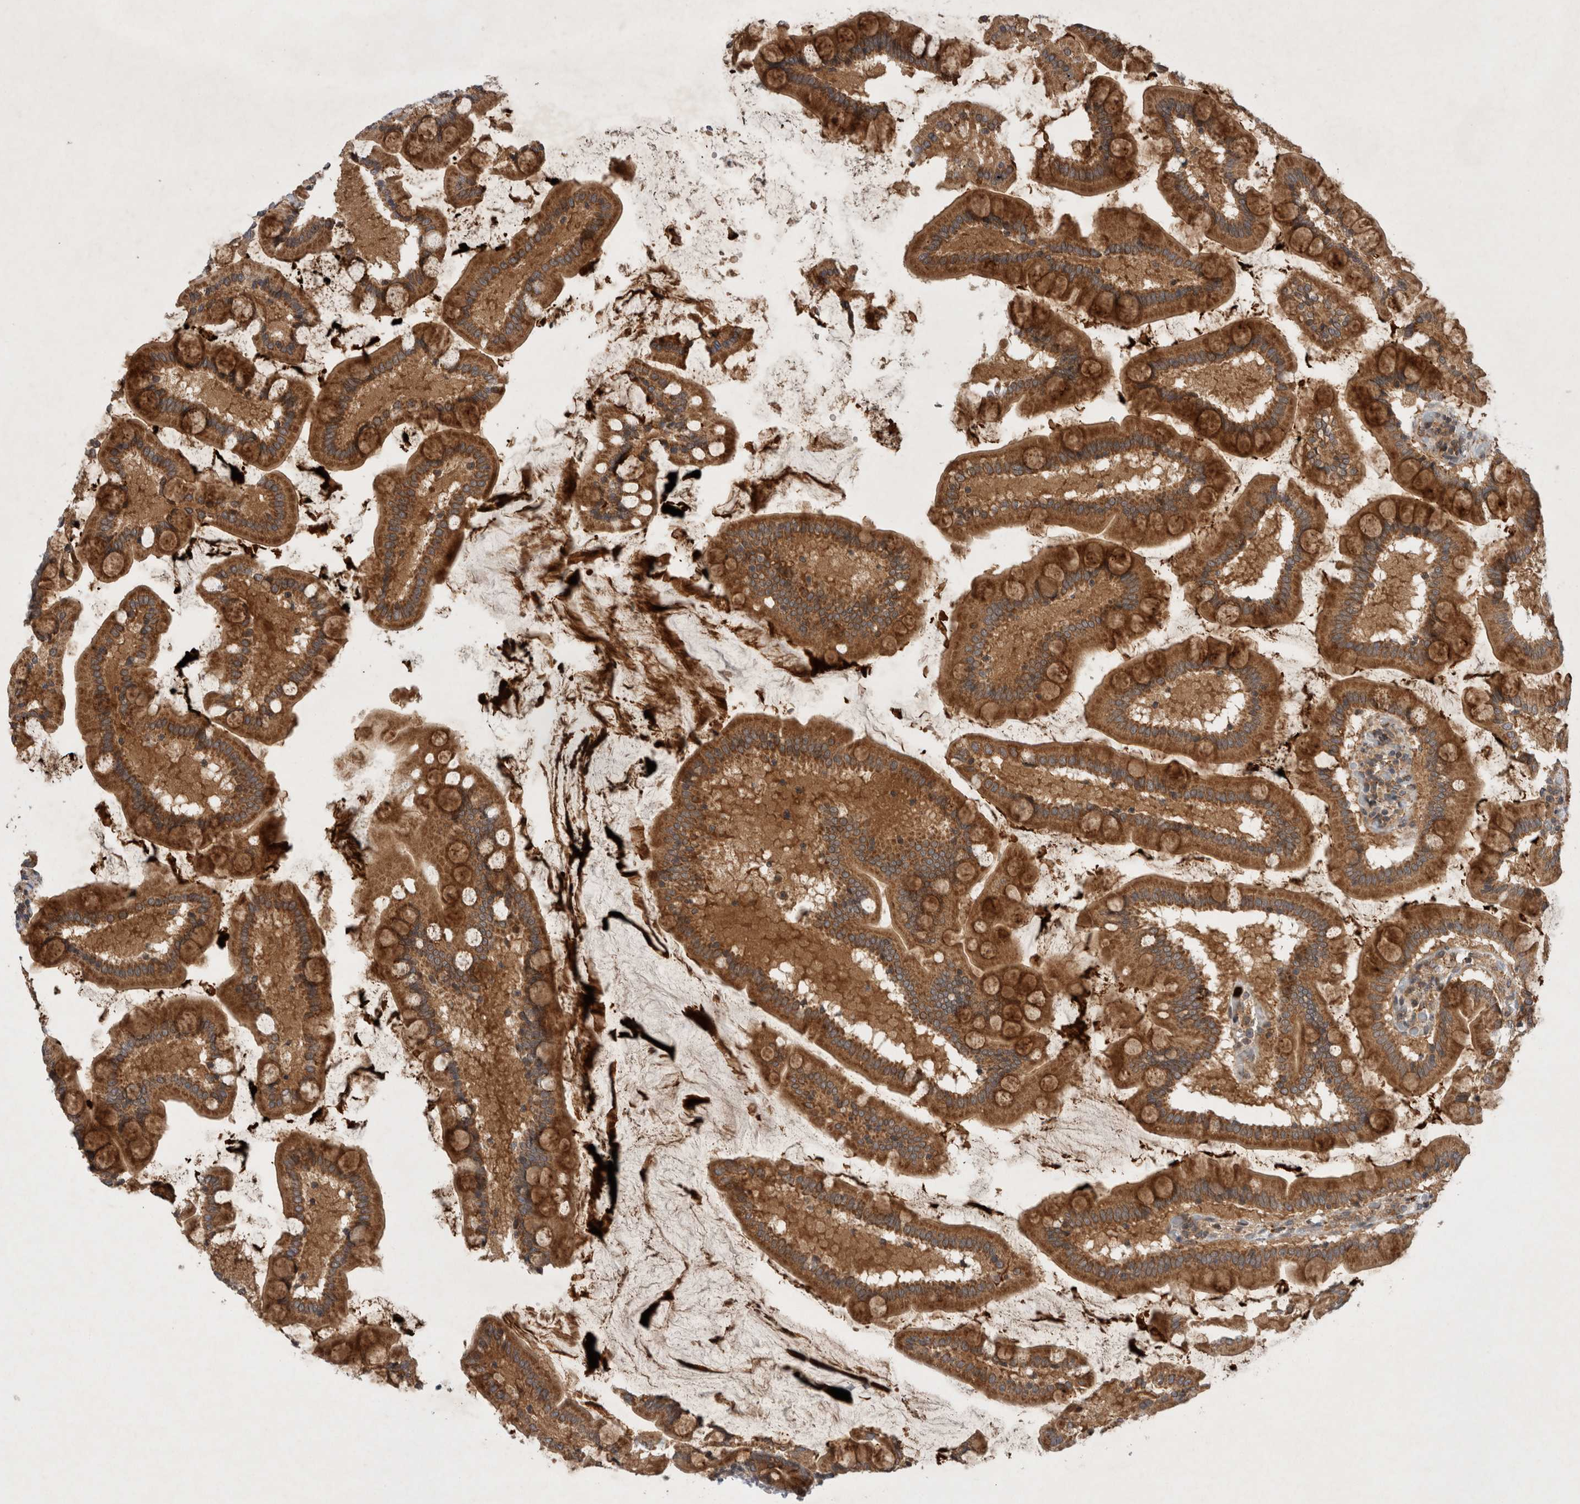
{"staining": {"intensity": "strong", "quantity": ">75%", "location": "cytoplasmic/membranous"}, "tissue": "small intestine", "cell_type": "Glandular cells", "image_type": "normal", "snomed": [{"axis": "morphology", "description": "Normal tissue, NOS"}, {"axis": "topography", "description": "Small intestine"}], "caption": "Small intestine stained for a protein (brown) exhibits strong cytoplasmic/membranous positive positivity in about >75% of glandular cells.", "gene": "PDCD2", "patient": {"sex": "male", "age": 41}}